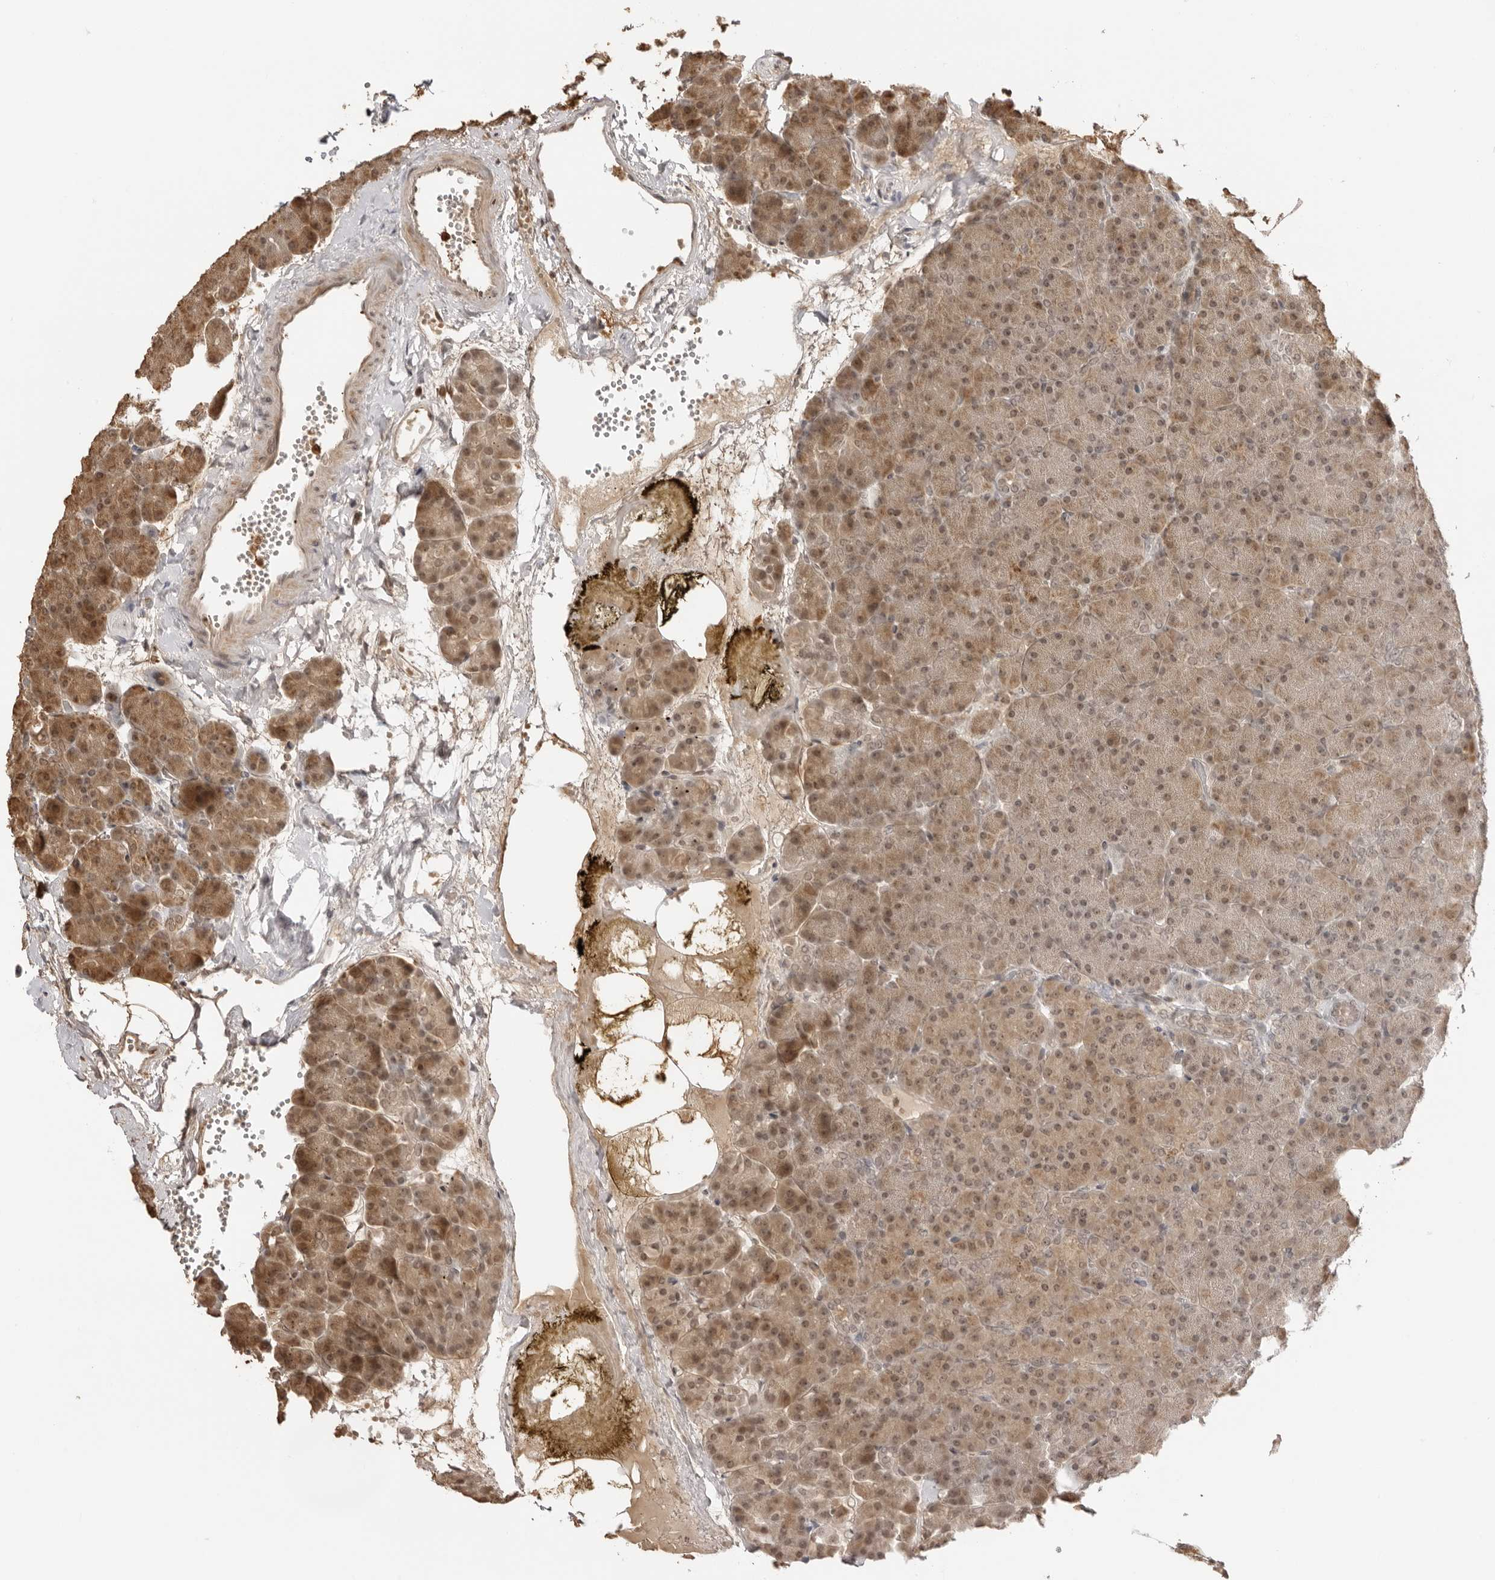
{"staining": {"intensity": "moderate", "quantity": ">75%", "location": "cytoplasmic/membranous,nuclear"}, "tissue": "pancreas", "cell_type": "Exocrine glandular cells", "image_type": "normal", "snomed": [{"axis": "morphology", "description": "Normal tissue, NOS"}, {"axis": "morphology", "description": "Carcinoid, malignant, NOS"}, {"axis": "topography", "description": "Pancreas"}], "caption": "Moderate cytoplasmic/membranous,nuclear protein positivity is seen in approximately >75% of exocrine glandular cells in pancreas.", "gene": "IKBKE", "patient": {"sex": "female", "age": 35}}